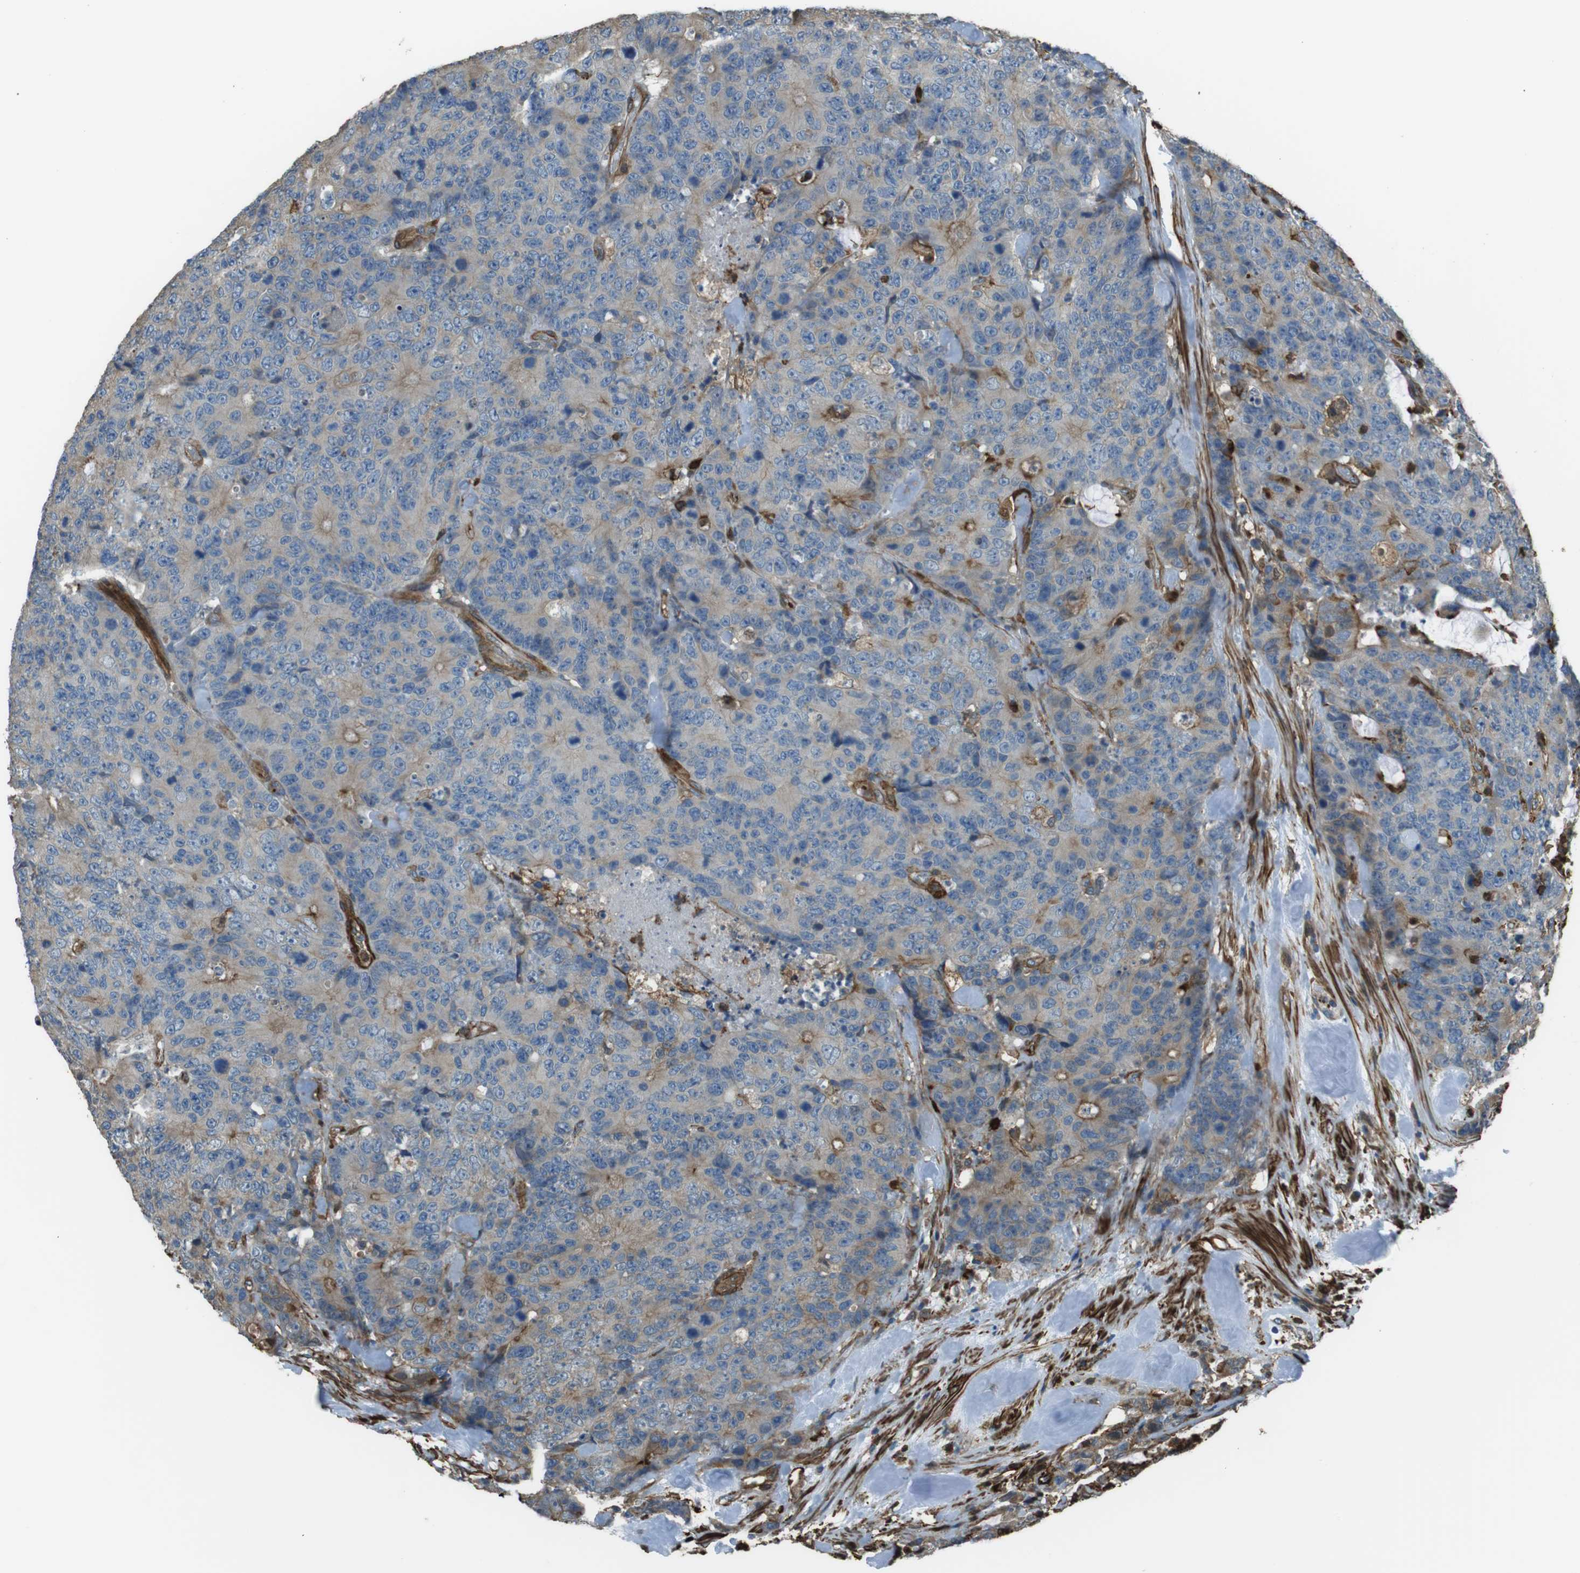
{"staining": {"intensity": "weak", "quantity": ">75%", "location": "cytoplasmic/membranous"}, "tissue": "colorectal cancer", "cell_type": "Tumor cells", "image_type": "cancer", "snomed": [{"axis": "morphology", "description": "Adenocarcinoma, NOS"}, {"axis": "topography", "description": "Colon"}], "caption": "Protein expression analysis of human colorectal cancer (adenocarcinoma) reveals weak cytoplasmic/membranous staining in about >75% of tumor cells.", "gene": "SFT2D1", "patient": {"sex": "female", "age": 86}}